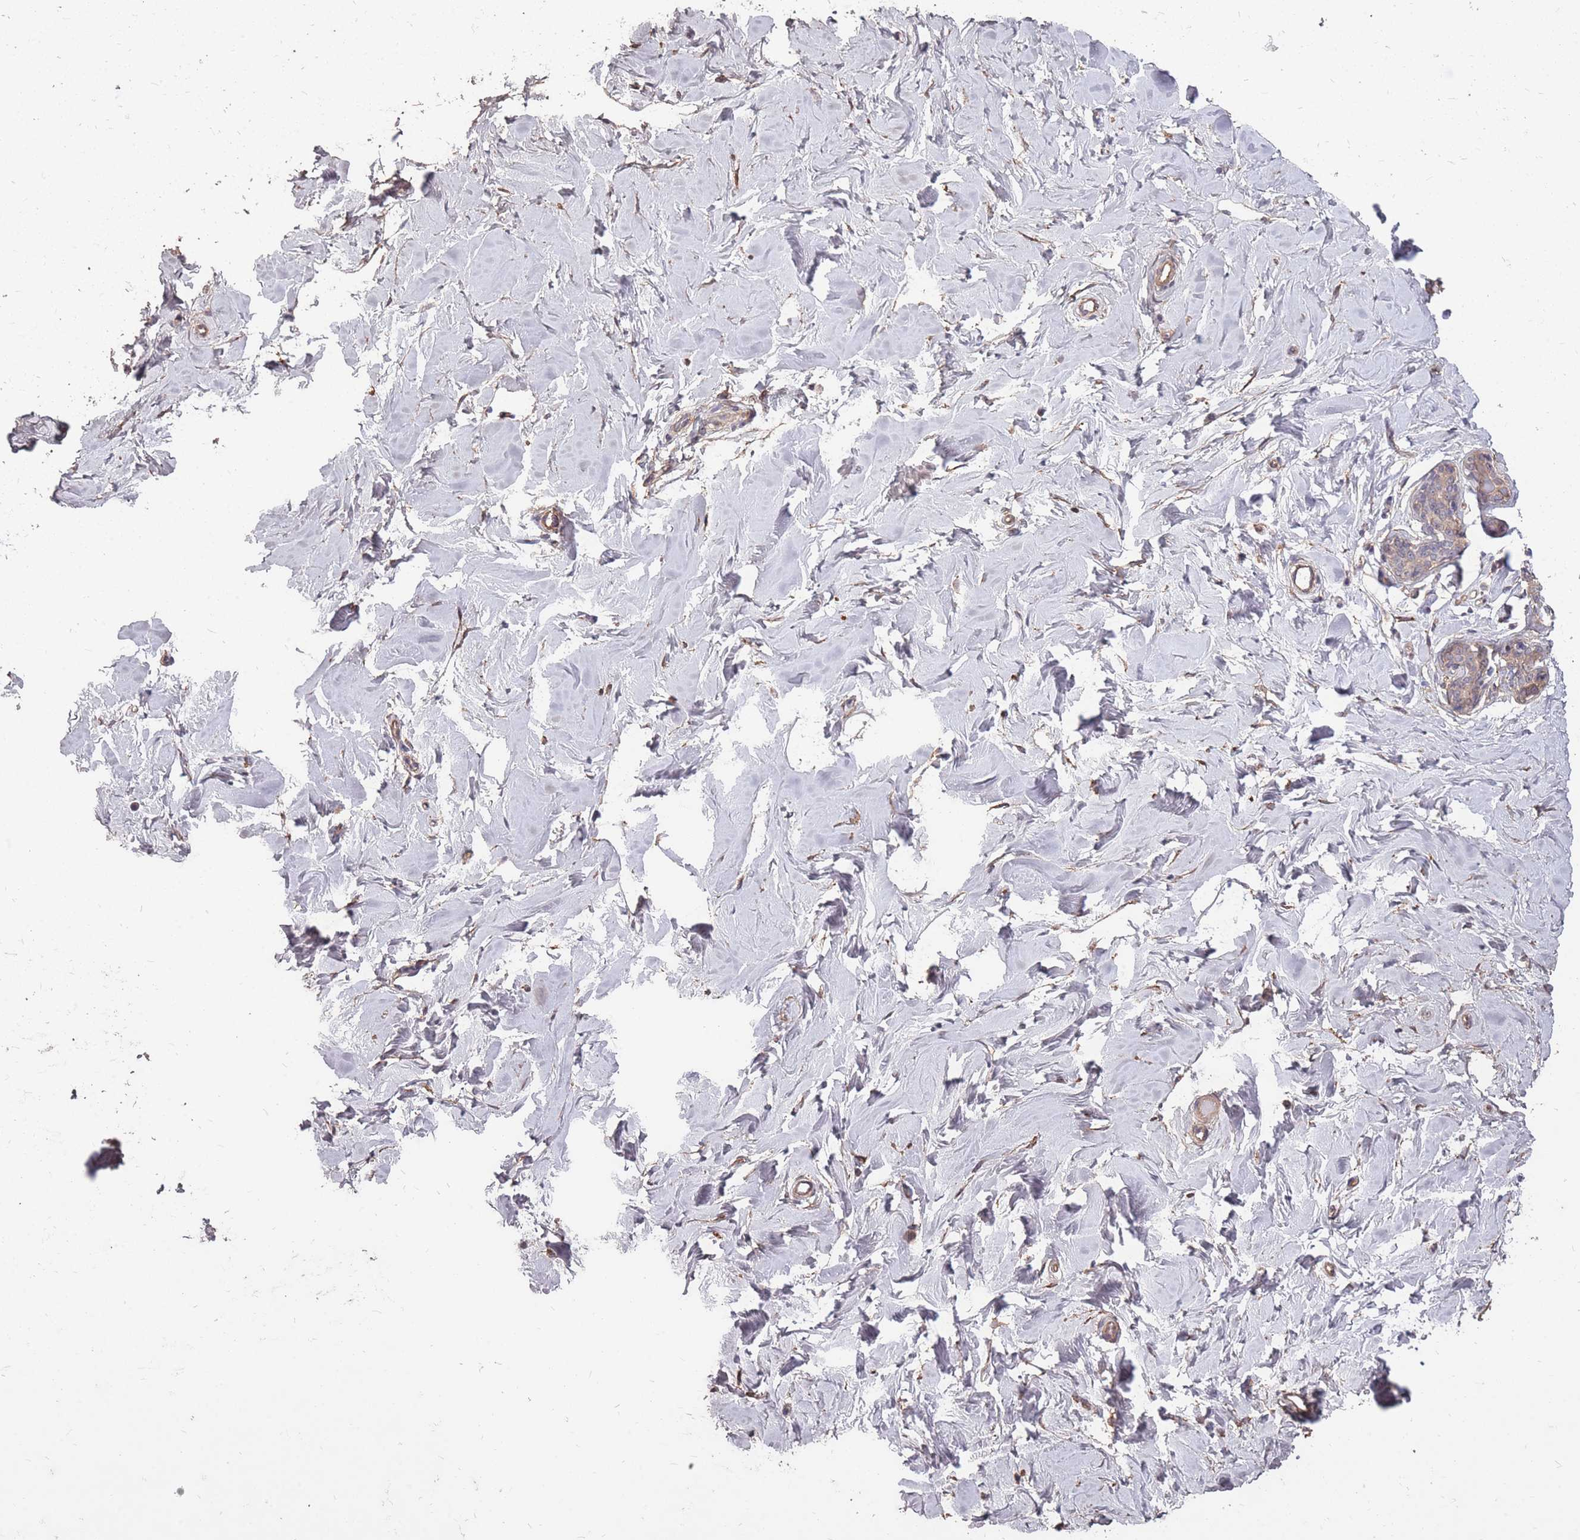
{"staining": {"intensity": "negative", "quantity": "none", "location": "none"}, "tissue": "breast", "cell_type": "Adipocytes", "image_type": "normal", "snomed": [{"axis": "morphology", "description": "Normal tissue, NOS"}, {"axis": "topography", "description": "Breast"}], "caption": "This is an IHC micrograph of benign breast. There is no staining in adipocytes.", "gene": "DYNC1LI2", "patient": {"sex": "female", "age": 23}}